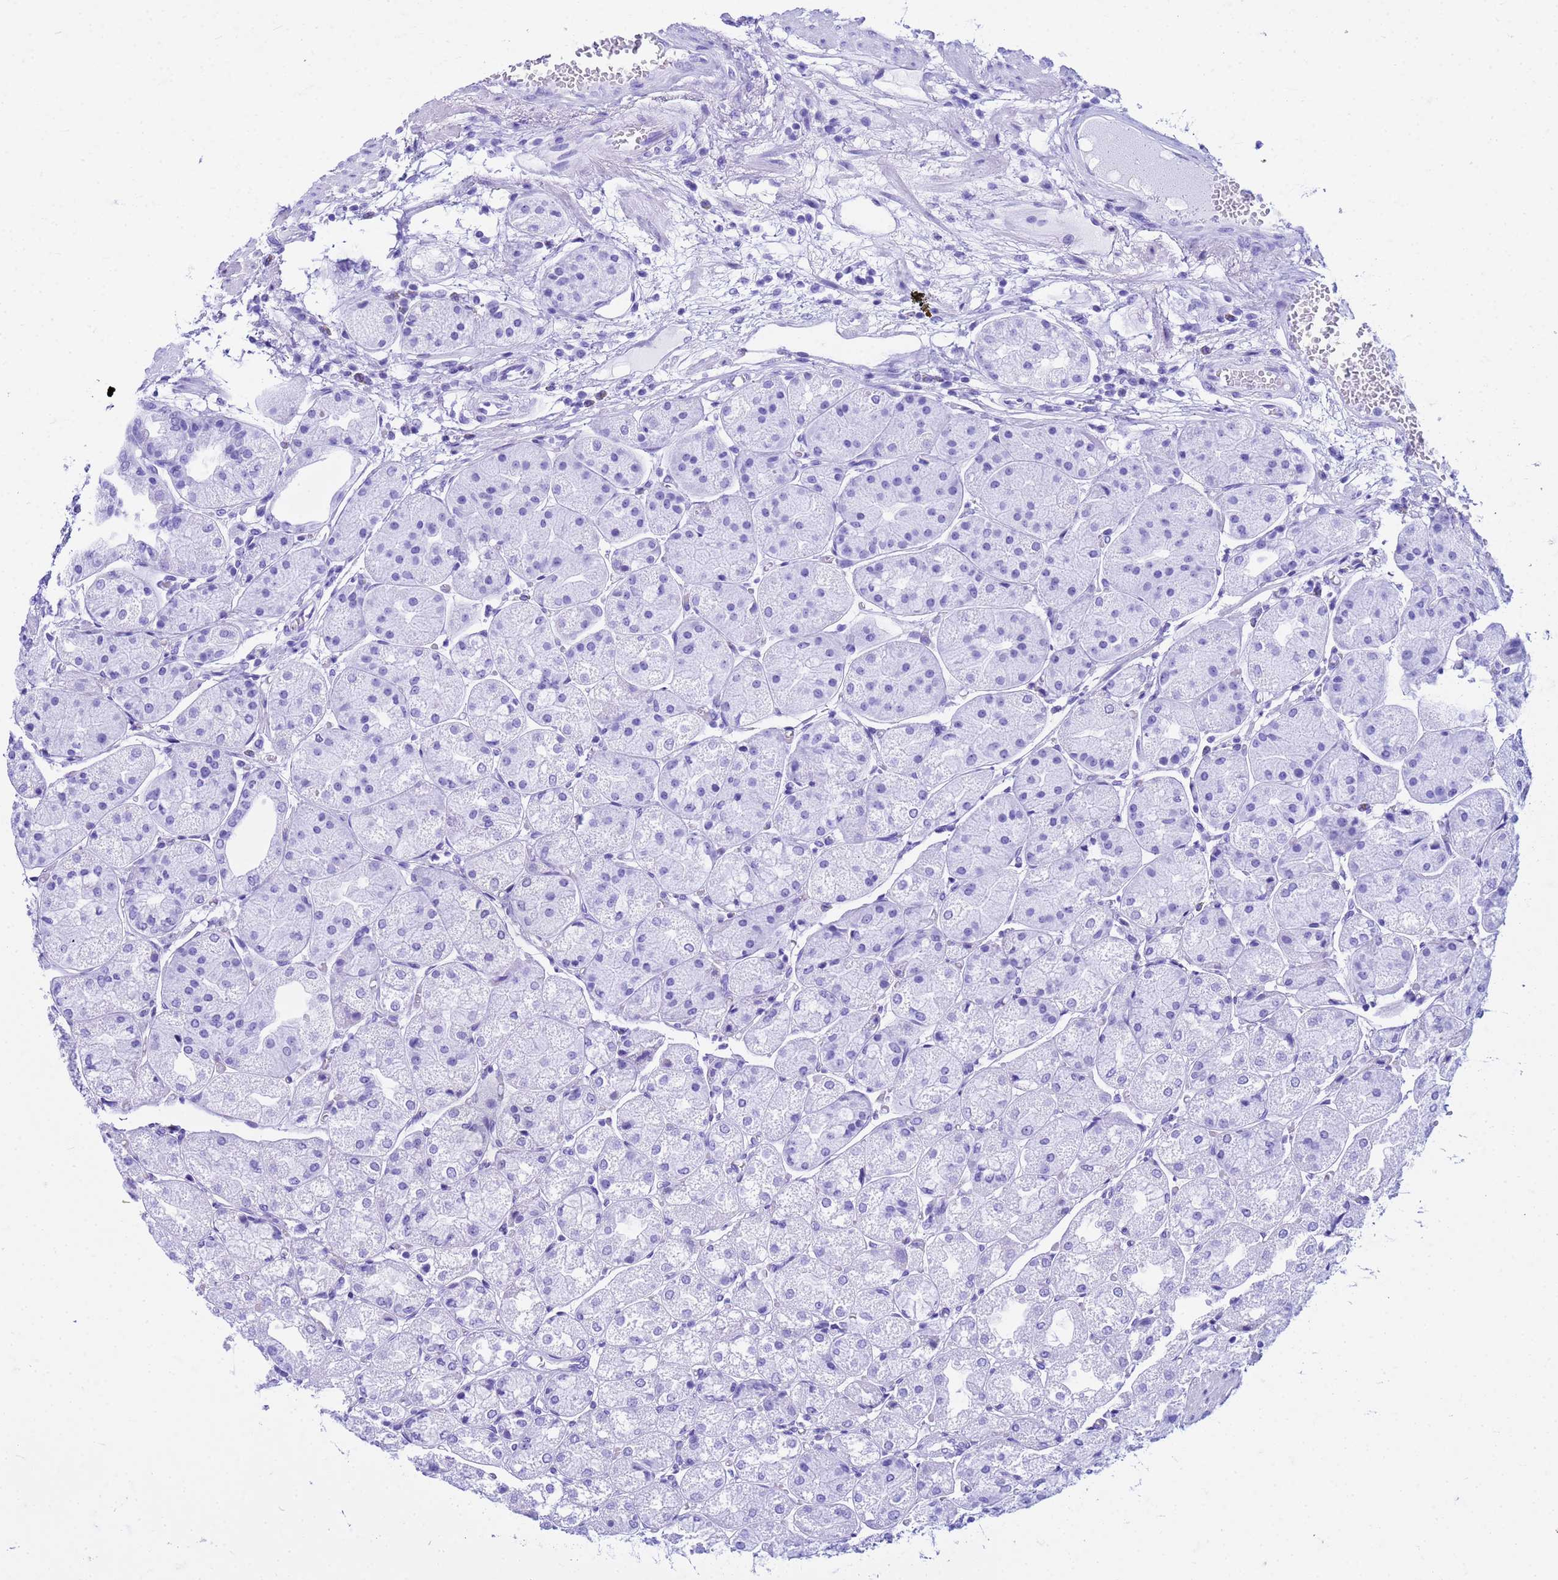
{"staining": {"intensity": "negative", "quantity": "none", "location": "none"}, "tissue": "stomach", "cell_type": "Glandular cells", "image_type": "normal", "snomed": [{"axis": "morphology", "description": "Normal tissue, NOS"}, {"axis": "topography", "description": "Stomach, upper"}], "caption": "The image exhibits no staining of glandular cells in benign stomach.", "gene": "FAM184B", "patient": {"sex": "male", "age": 72}}